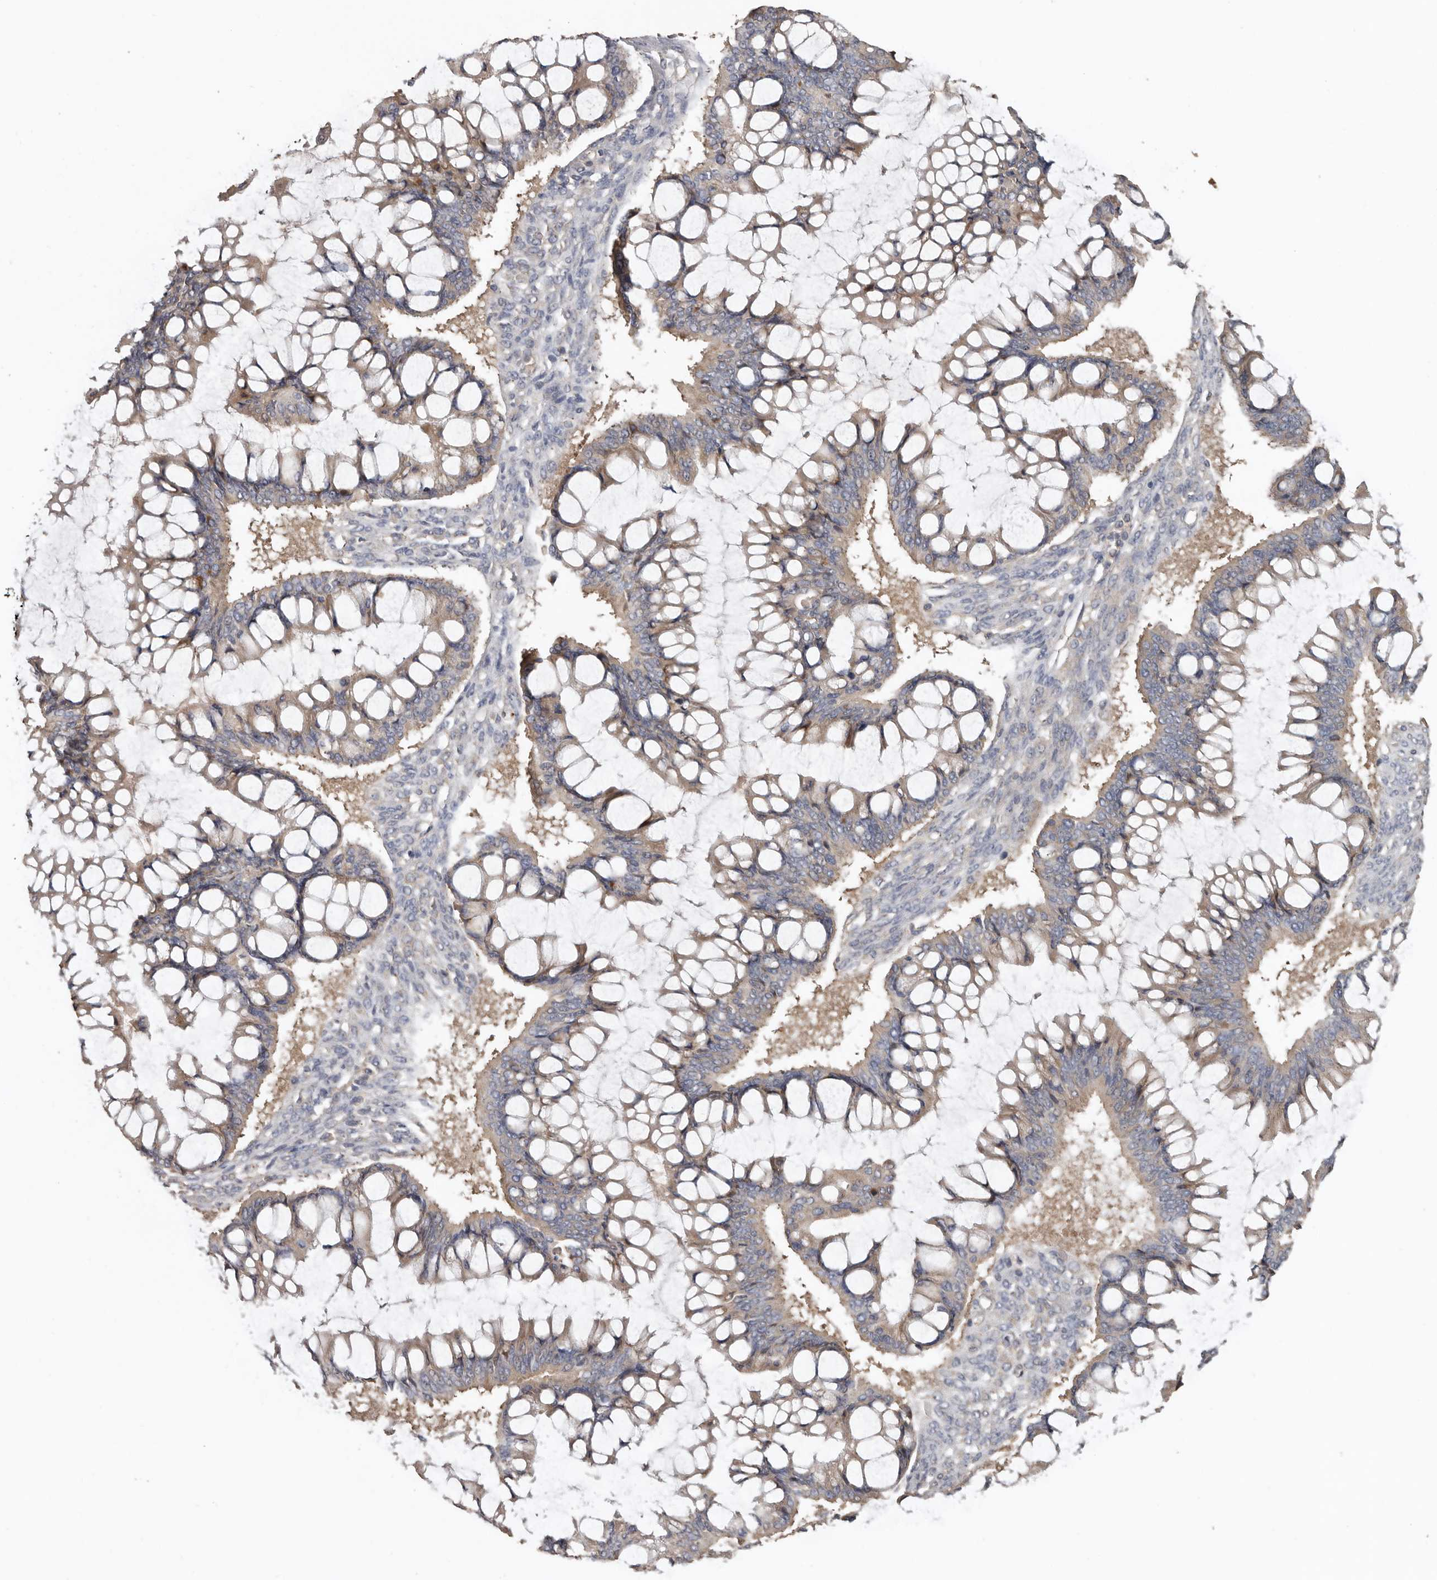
{"staining": {"intensity": "weak", "quantity": "25%-75%", "location": "cytoplasmic/membranous"}, "tissue": "ovarian cancer", "cell_type": "Tumor cells", "image_type": "cancer", "snomed": [{"axis": "morphology", "description": "Cystadenocarcinoma, mucinous, NOS"}, {"axis": "topography", "description": "Ovary"}], "caption": "Weak cytoplasmic/membranous staining for a protein is identified in approximately 25%-75% of tumor cells of ovarian cancer (mucinous cystadenocarcinoma) using immunohistochemistry (IHC).", "gene": "FLCN", "patient": {"sex": "female", "age": 73}}